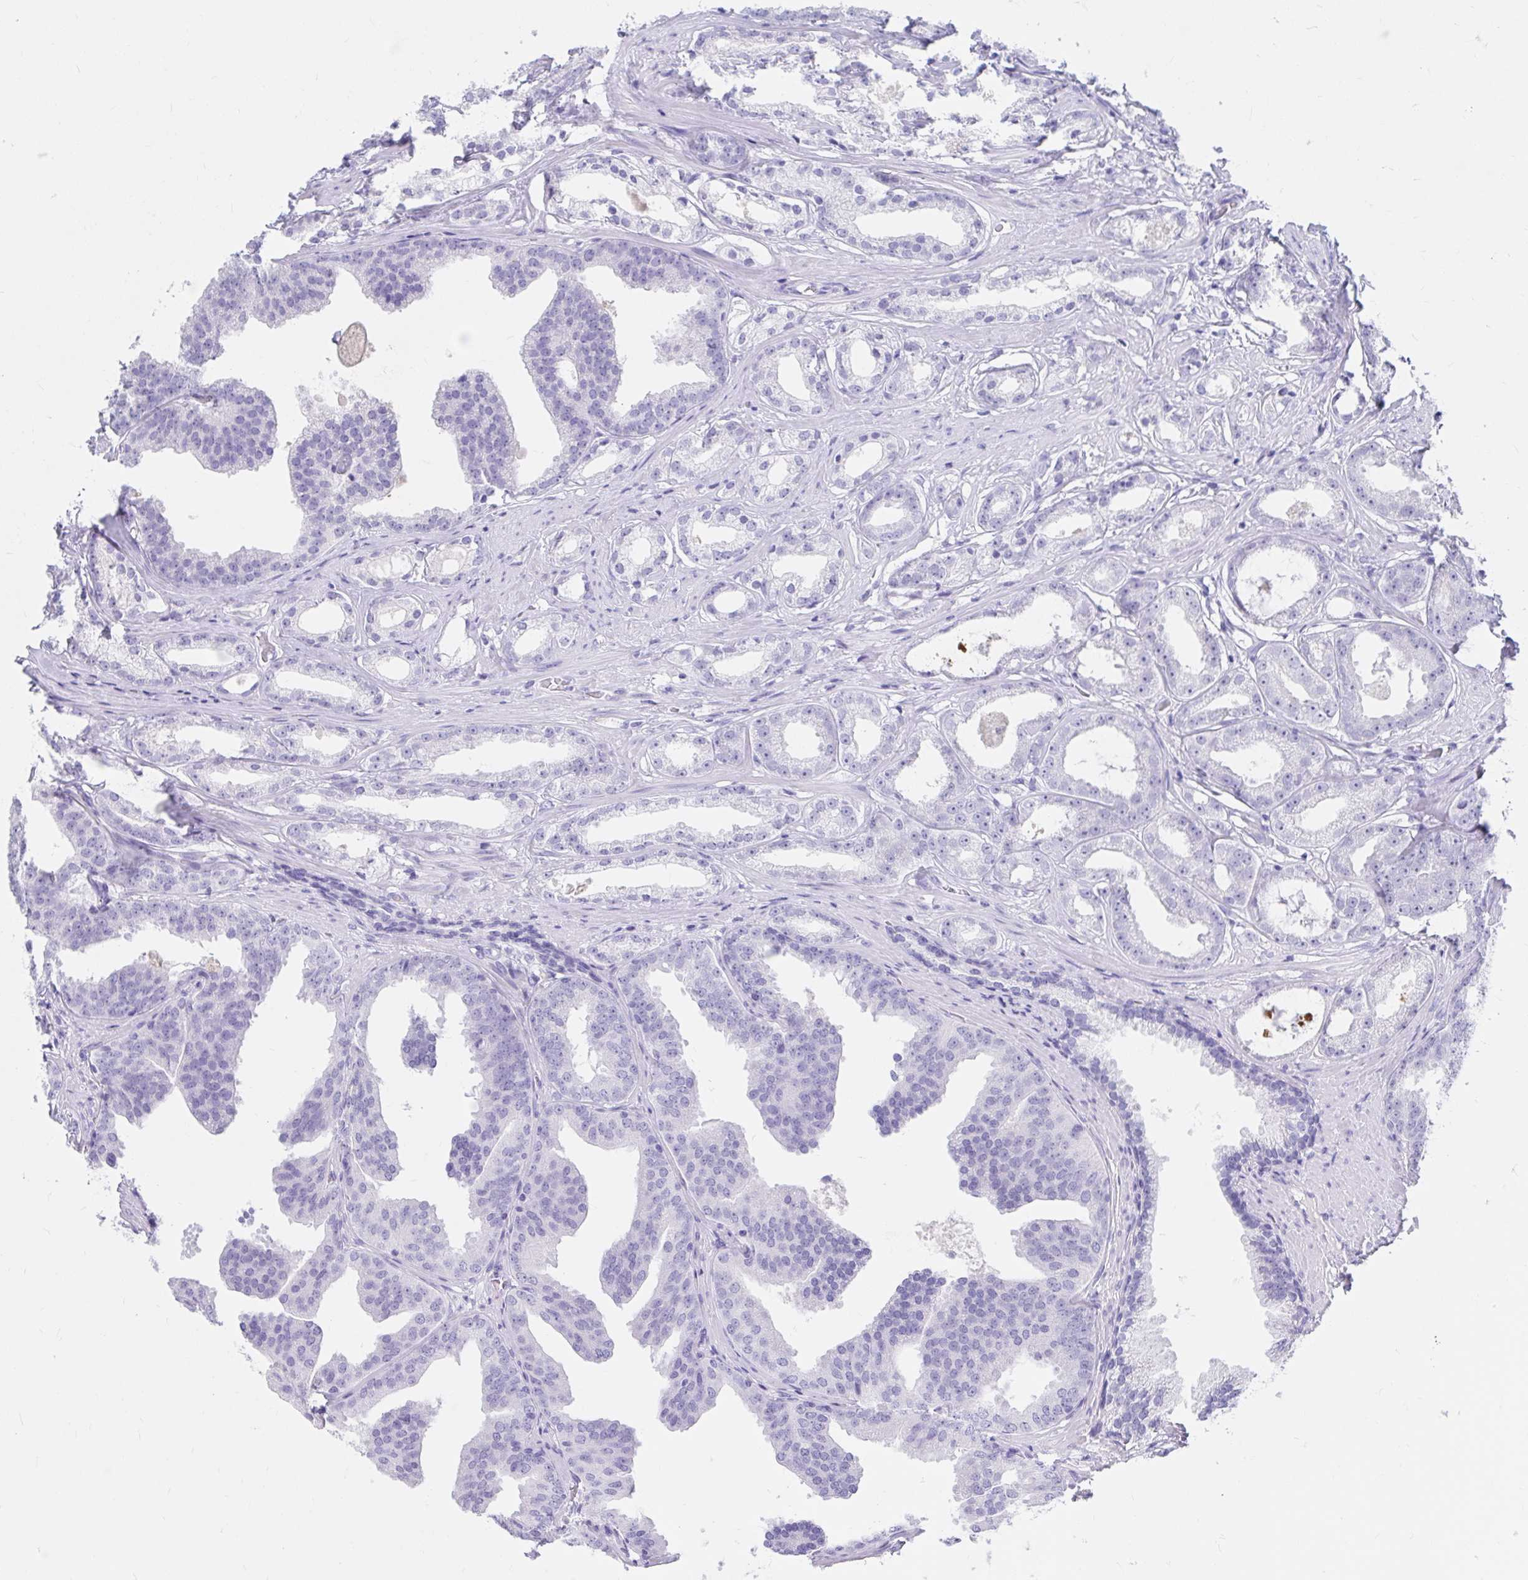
{"staining": {"intensity": "negative", "quantity": "none", "location": "none"}, "tissue": "prostate cancer", "cell_type": "Tumor cells", "image_type": "cancer", "snomed": [{"axis": "morphology", "description": "Adenocarcinoma, Low grade"}, {"axis": "topography", "description": "Prostate"}], "caption": "Prostate low-grade adenocarcinoma was stained to show a protein in brown. There is no significant staining in tumor cells. (IHC, brightfield microscopy, high magnification).", "gene": "DPEP3", "patient": {"sex": "male", "age": 65}}